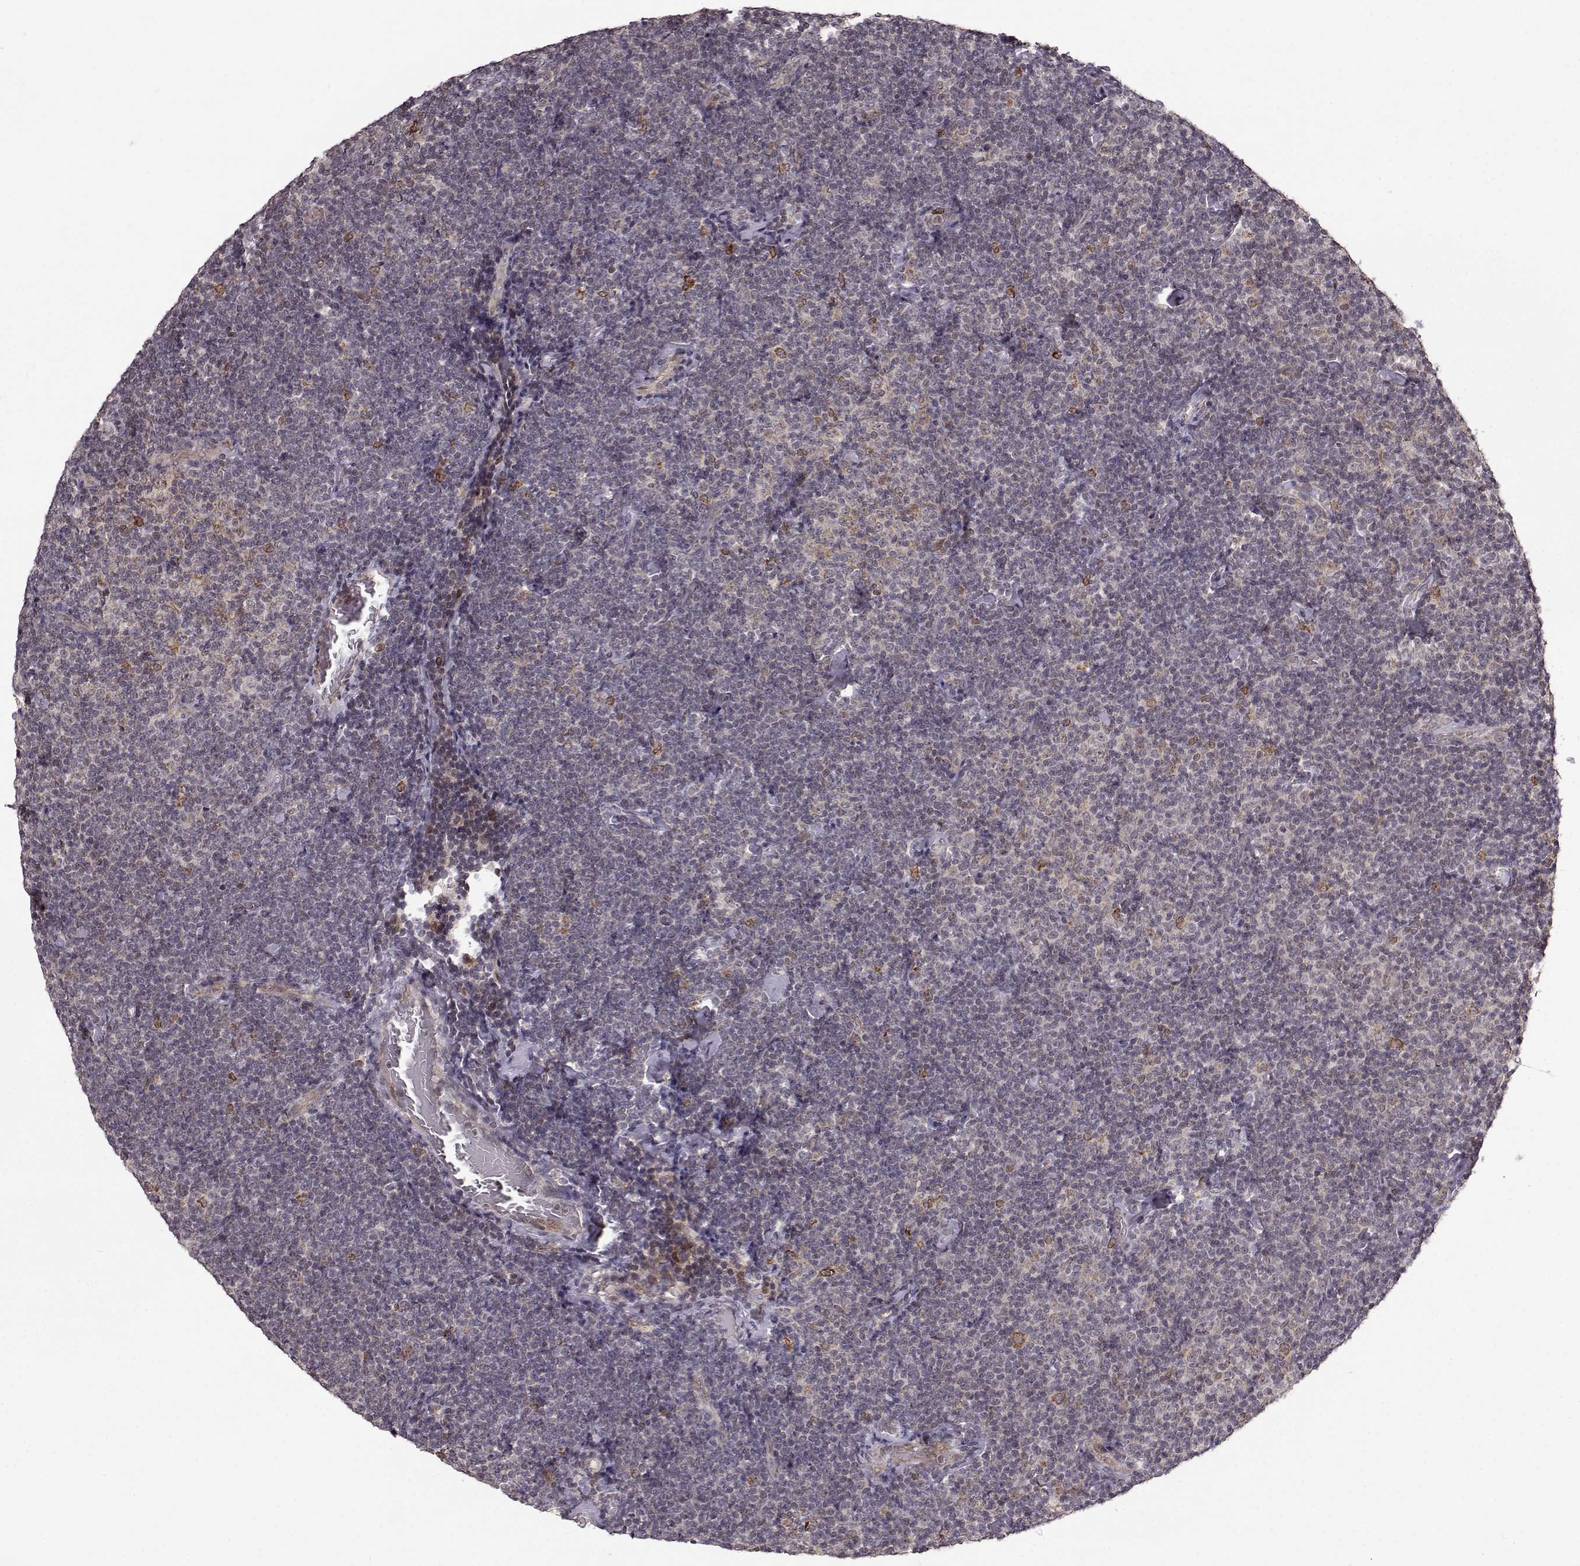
{"staining": {"intensity": "negative", "quantity": "none", "location": "none"}, "tissue": "lymphoma", "cell_type": "Tumor cells", "image_type": "cancer", "snomed": [{"axis": "morphology", "description": "Malignant lymphoma, non-Hodgkin's type, Low grade"}, {"axis": "topography", "description": "Lymph node"}], "caption": "Tumor cells are negative for protein expression in human malignant lymphoma, non-Hodgkin's type (low-grade).", "gene": "ELOVL5", "patient": {"sex": "male", "age": 81}}